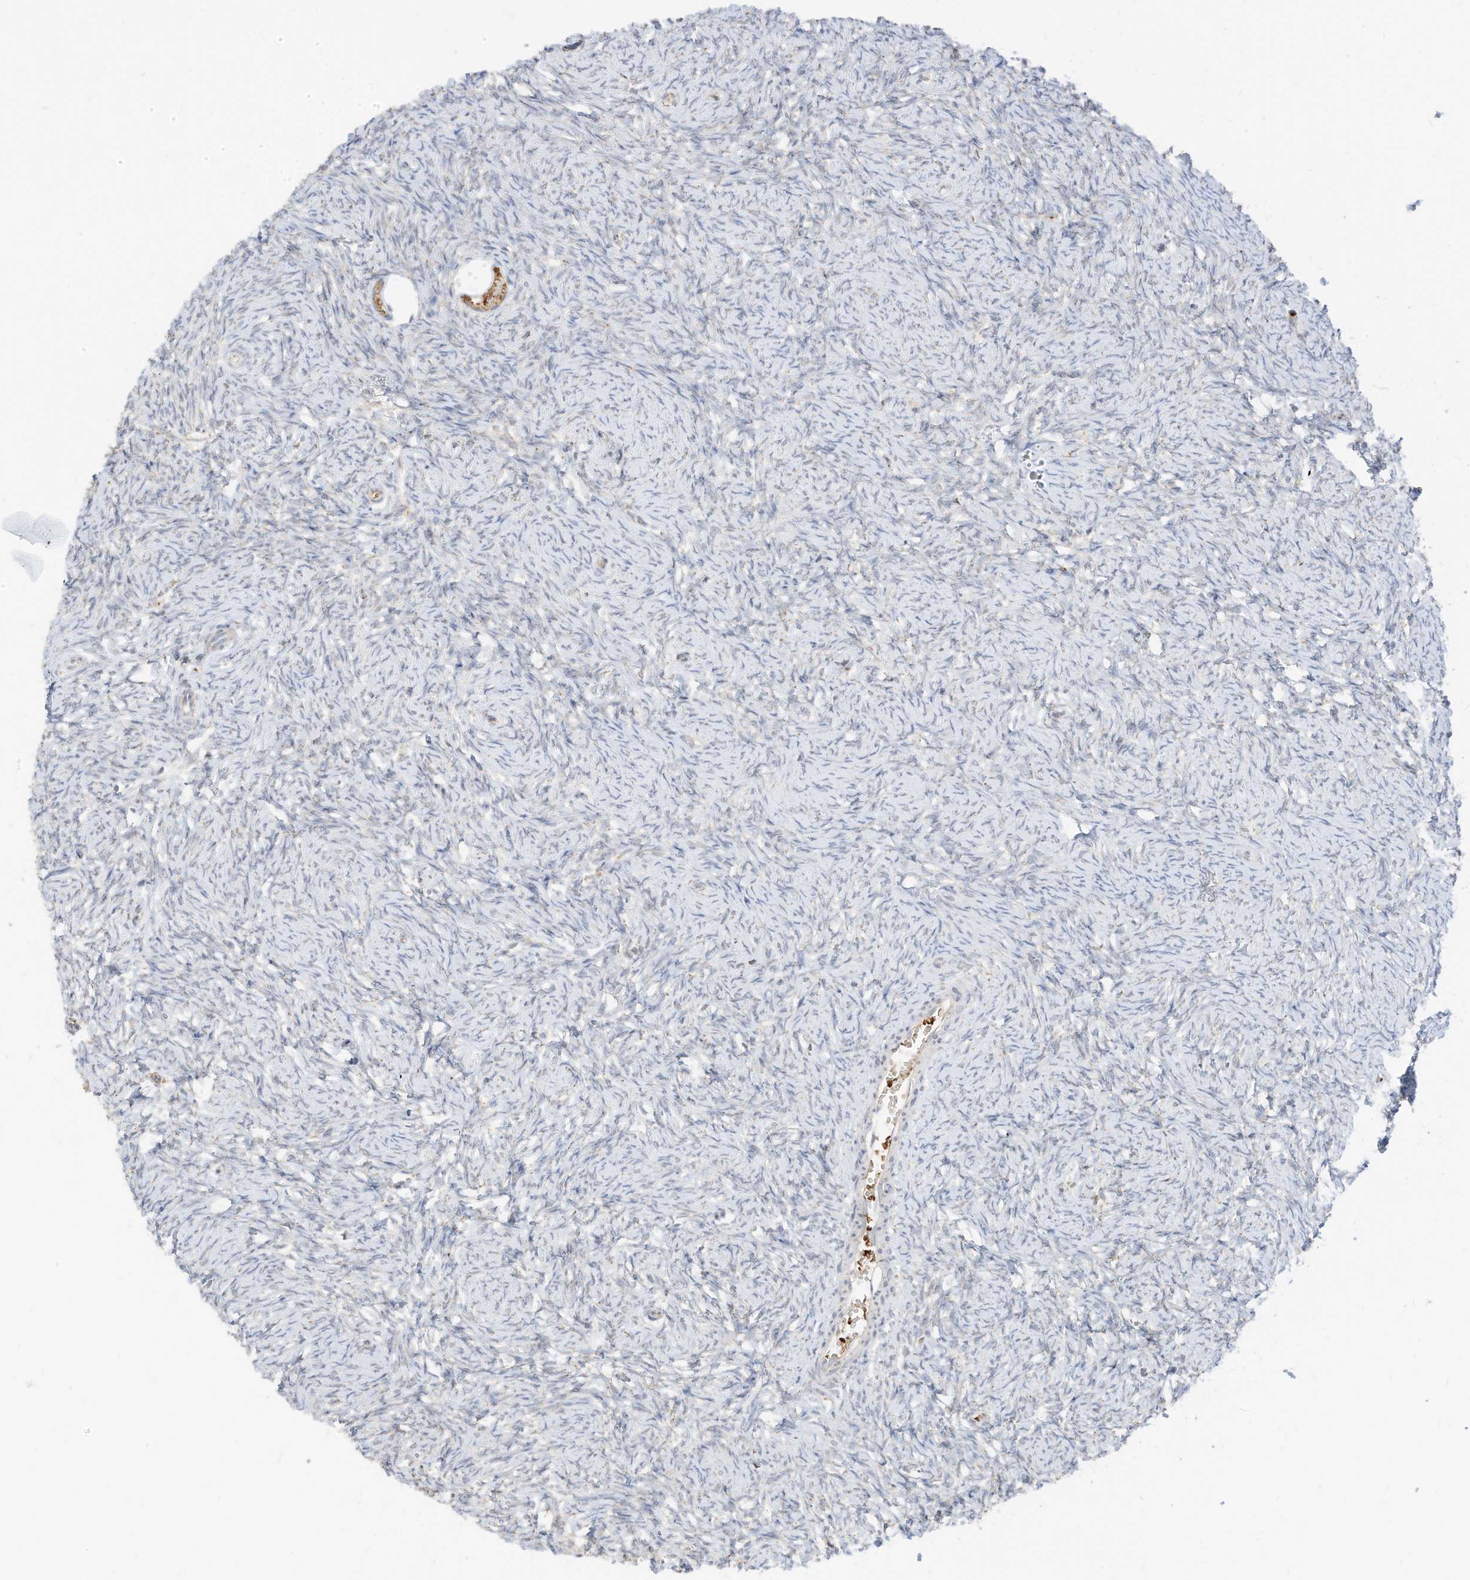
{"staining": {"intensity": "strong", "quantity": ">75%", "location": "cytoplasmic/membranous"}, "tissue": "ovary", "cell_type": "Follicle cells", "image_type": "normal", "snomed": [{"axis": "morphology", "description": "Normal tissue, NOS"}, {"axis": "morphology", "description": "Cyst, NOS"}, {"axis": "topography", "description": "Ovary"}], "caption": "About >75% of follicle cells in benign ovary reveal strong cytoplasmic/membranous protein positivity as visualized by brown immunohistochemical staining.", "gene": "MTUS2", "patient": {"sex": "female", "age": 33}}